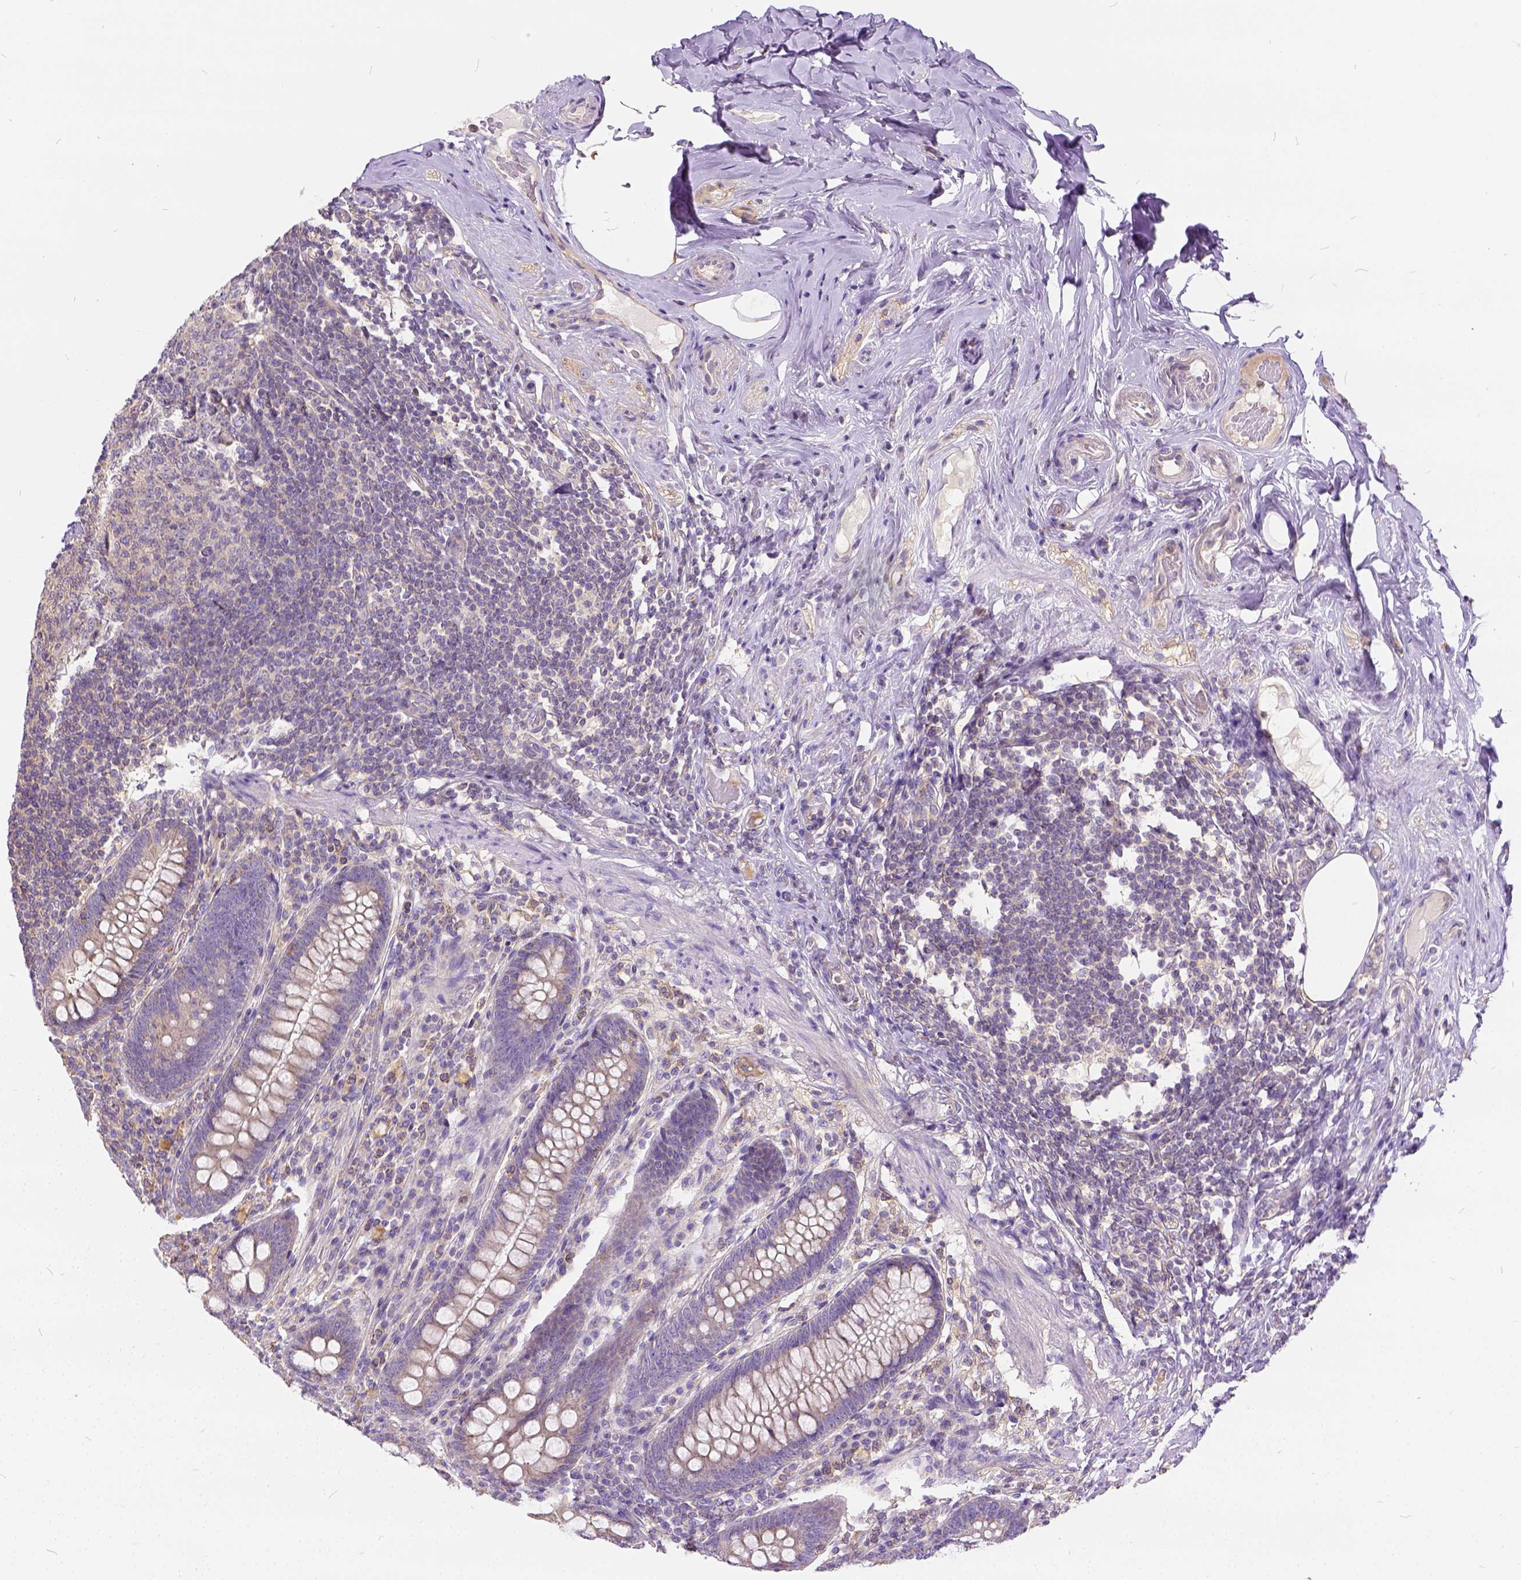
{"staining": {"intensity": "negative", "quantity": "none", "location": "none"}, "tissue": "appendix", "cell_type": "Glandular cells", "image_type": "normal", "snomed": [{"axis": "morphology", "description": "Normal tissue, NOS"}, {"axis": "topography", "description": "Appendix"}], "caption": "The photomicrograph demonstrates no significant positivity in glandular cells of appendix.", "gene": "CADM4", "patient": {"sex": "male", "age": 71}}